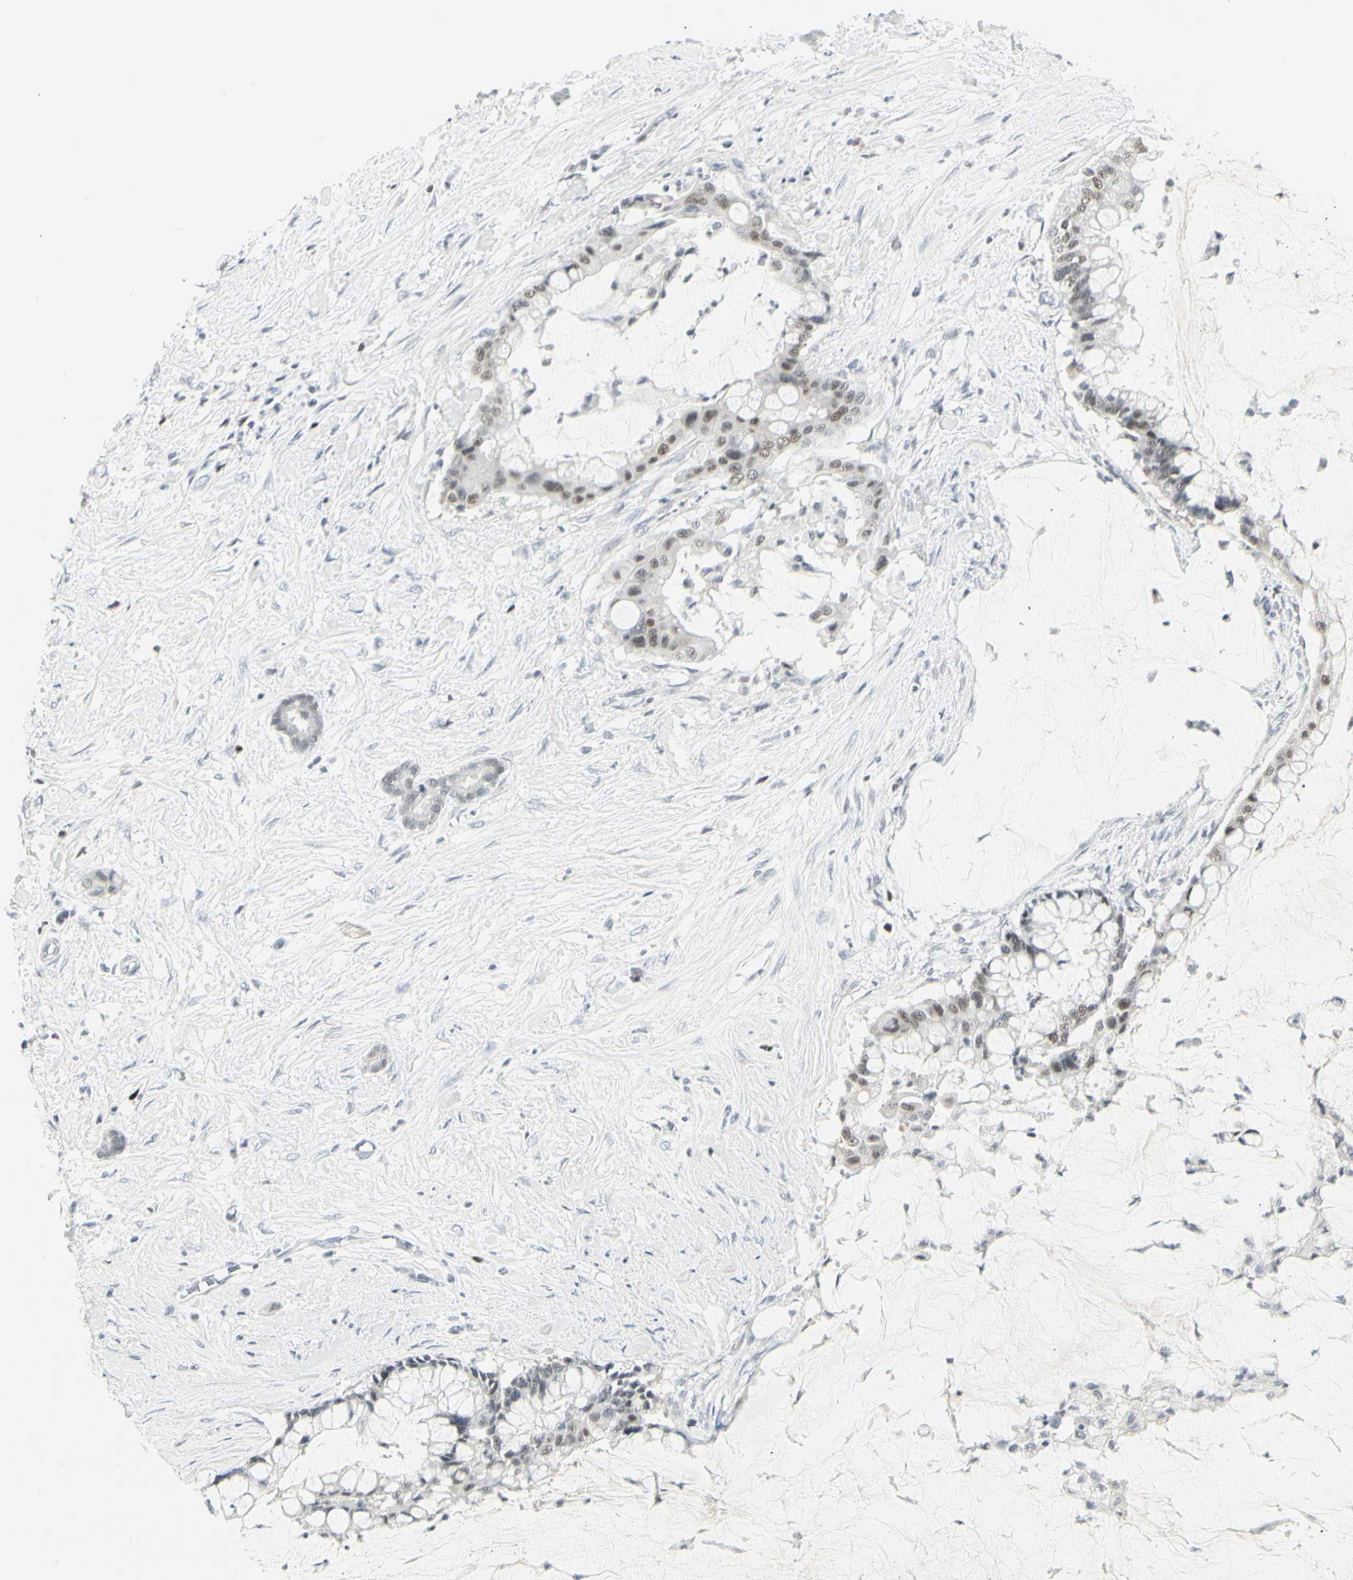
{"staining": {"intensity": "weak", "quantity": "<25%", "location": "nuclear"}, "tissue": "pancreatic cancer", "cell_type": "Tumor cells", "image_type": "cancer", "snomed": [{"axis": "morphology", "description": "Adenocarcinoma, NOS"}, {"axis": "topography", "description": "Pancreas"}], "caption": "Tumor cells show no significant expression in pancreatic cancer.", "gene": "ZBTB7B", "patient": {"sex": "male", "age": 41}}